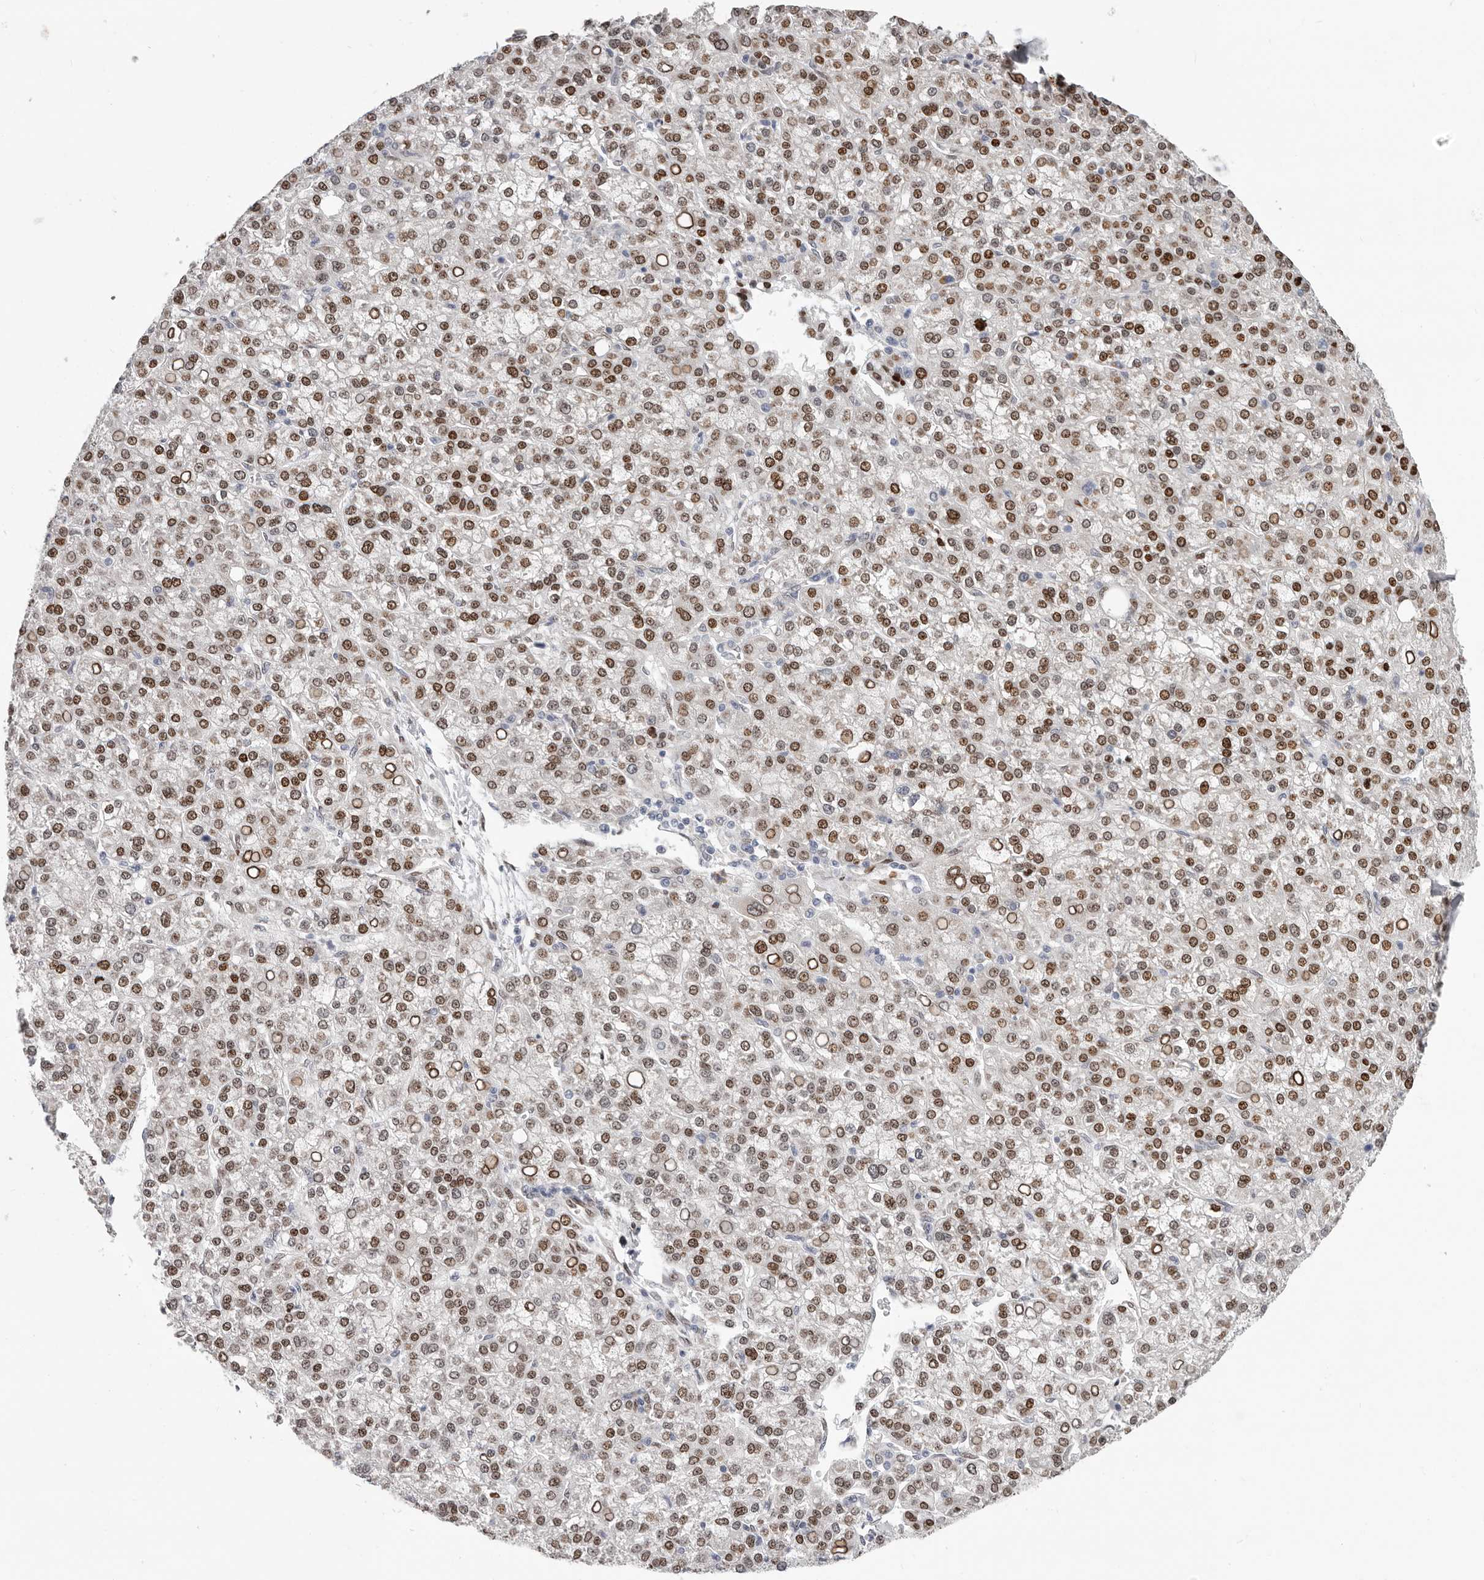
{"staining": {"intensity": "moderate", "quantity": ">75%", "location": "nuclear"}, "tissue": "liver cancer", "cell_type": "Tumor cells", "image_type": "cancer", "snomed": [{"axis": "morphology", "description": "Carcinoma, Hepatocellular, NOS"}, {"axis": "topography", "description": "Liver"}], "caption": "Immunohistochemical staining of human liver cancer (hepatocellular carcinoma) demonstrates medium levels of moderate nuclear staining in about >75% of tumor cells.", "gene": "SRP19", "patient": {"sex": "female", "age": 58}}